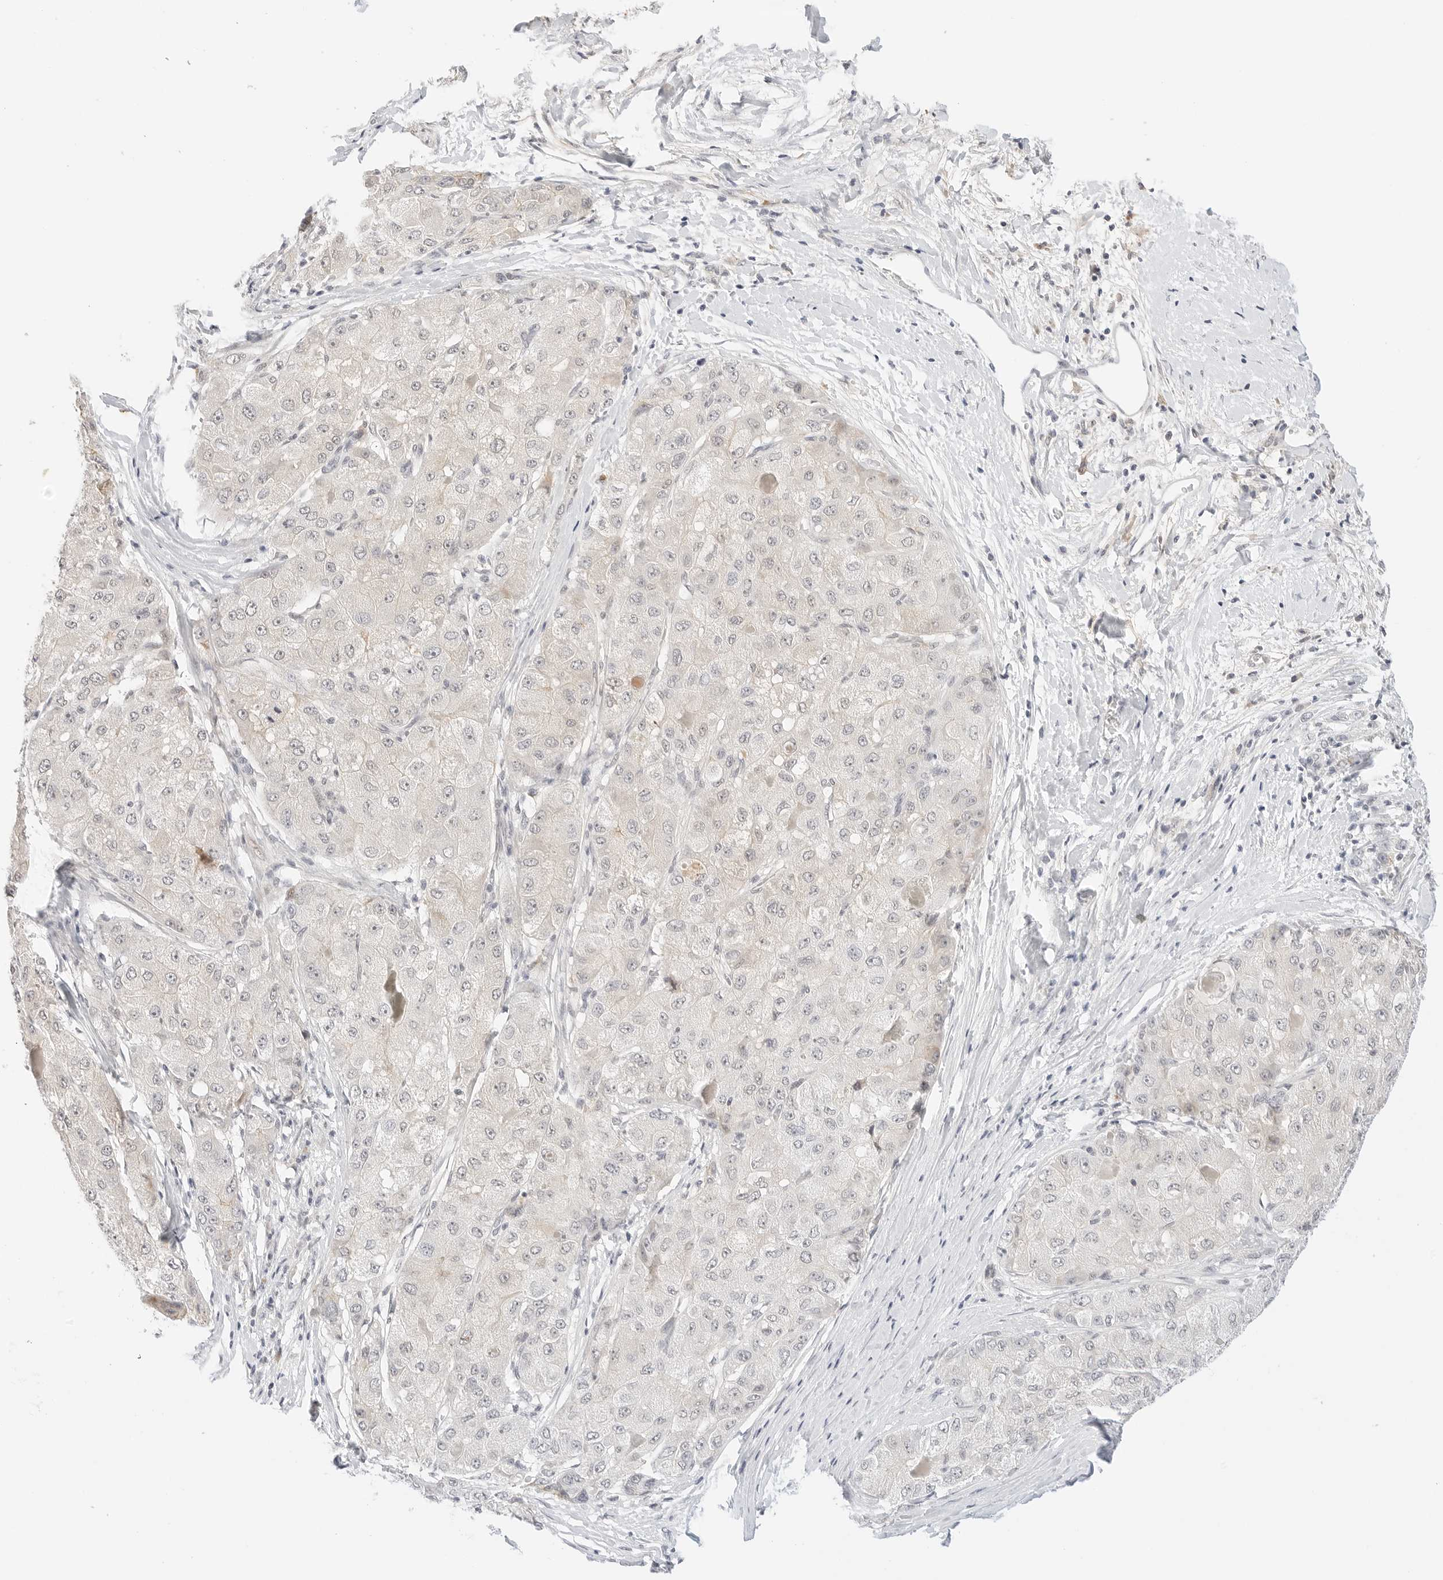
{"staining": {"intensity": "negative", "quantity": "none", "location": "none"}, "tissue": "liver cancer", "cell_type": "Tumor cells", "image_type": "cancer", "snomed": [{"axis": "morphology", "description": "Carcinoma, Hepatocellular, NOS"}, {"axis": "topography", "description": "Liver"}], "caption": "Immunohistochemical staining of liver cancer (hepatocellular carcinoma) displays no significant positivity in tumor cells. The staining was performed using DAB to visualize the protein expression in brown, while the nuclei were stained in blue with hematoxylin (Magnification: 20x).", "gene": "XKR4", "patient": {"sex": "male", "age": 80}}